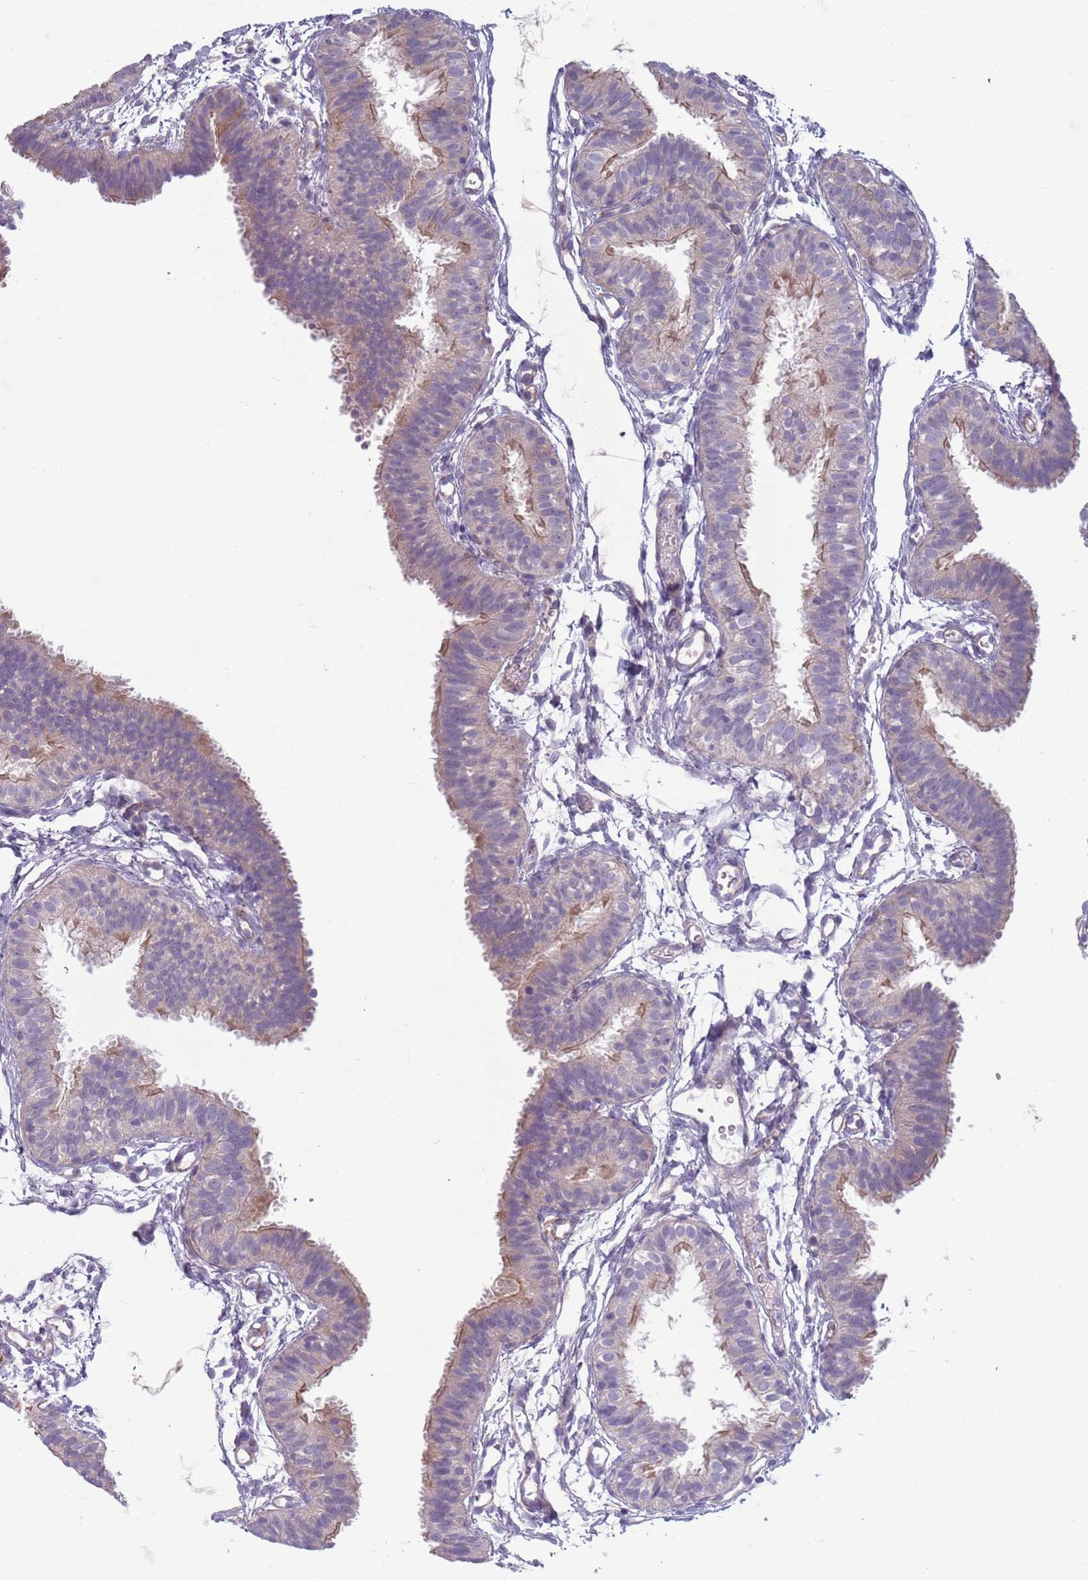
{"staining": {"intensity": "moderate", "quantity": "<25%", "location": "cytoplasmic/membranous"}, "tissue": "fallopian tube", "cell_type": "Glandular cells", "image_type": "normal", "snomed": [{"axis": "morphology", "description": "Normal tissue, NOS"}, {"axis": "topography", "description": "Fallopian tube"}], "caption": "Brown immunohistochemical staining in normal human fallopian tube displays moderate cytoplasmic/membranous staining in approximately <25% of glandular cells. (DAB (3,3'-diaminobenzidine) IHC, brown staining for protein, blue staining for nuclei).", "gene": "TYW1B", "patient": {"sex": "female", "age": 35}}